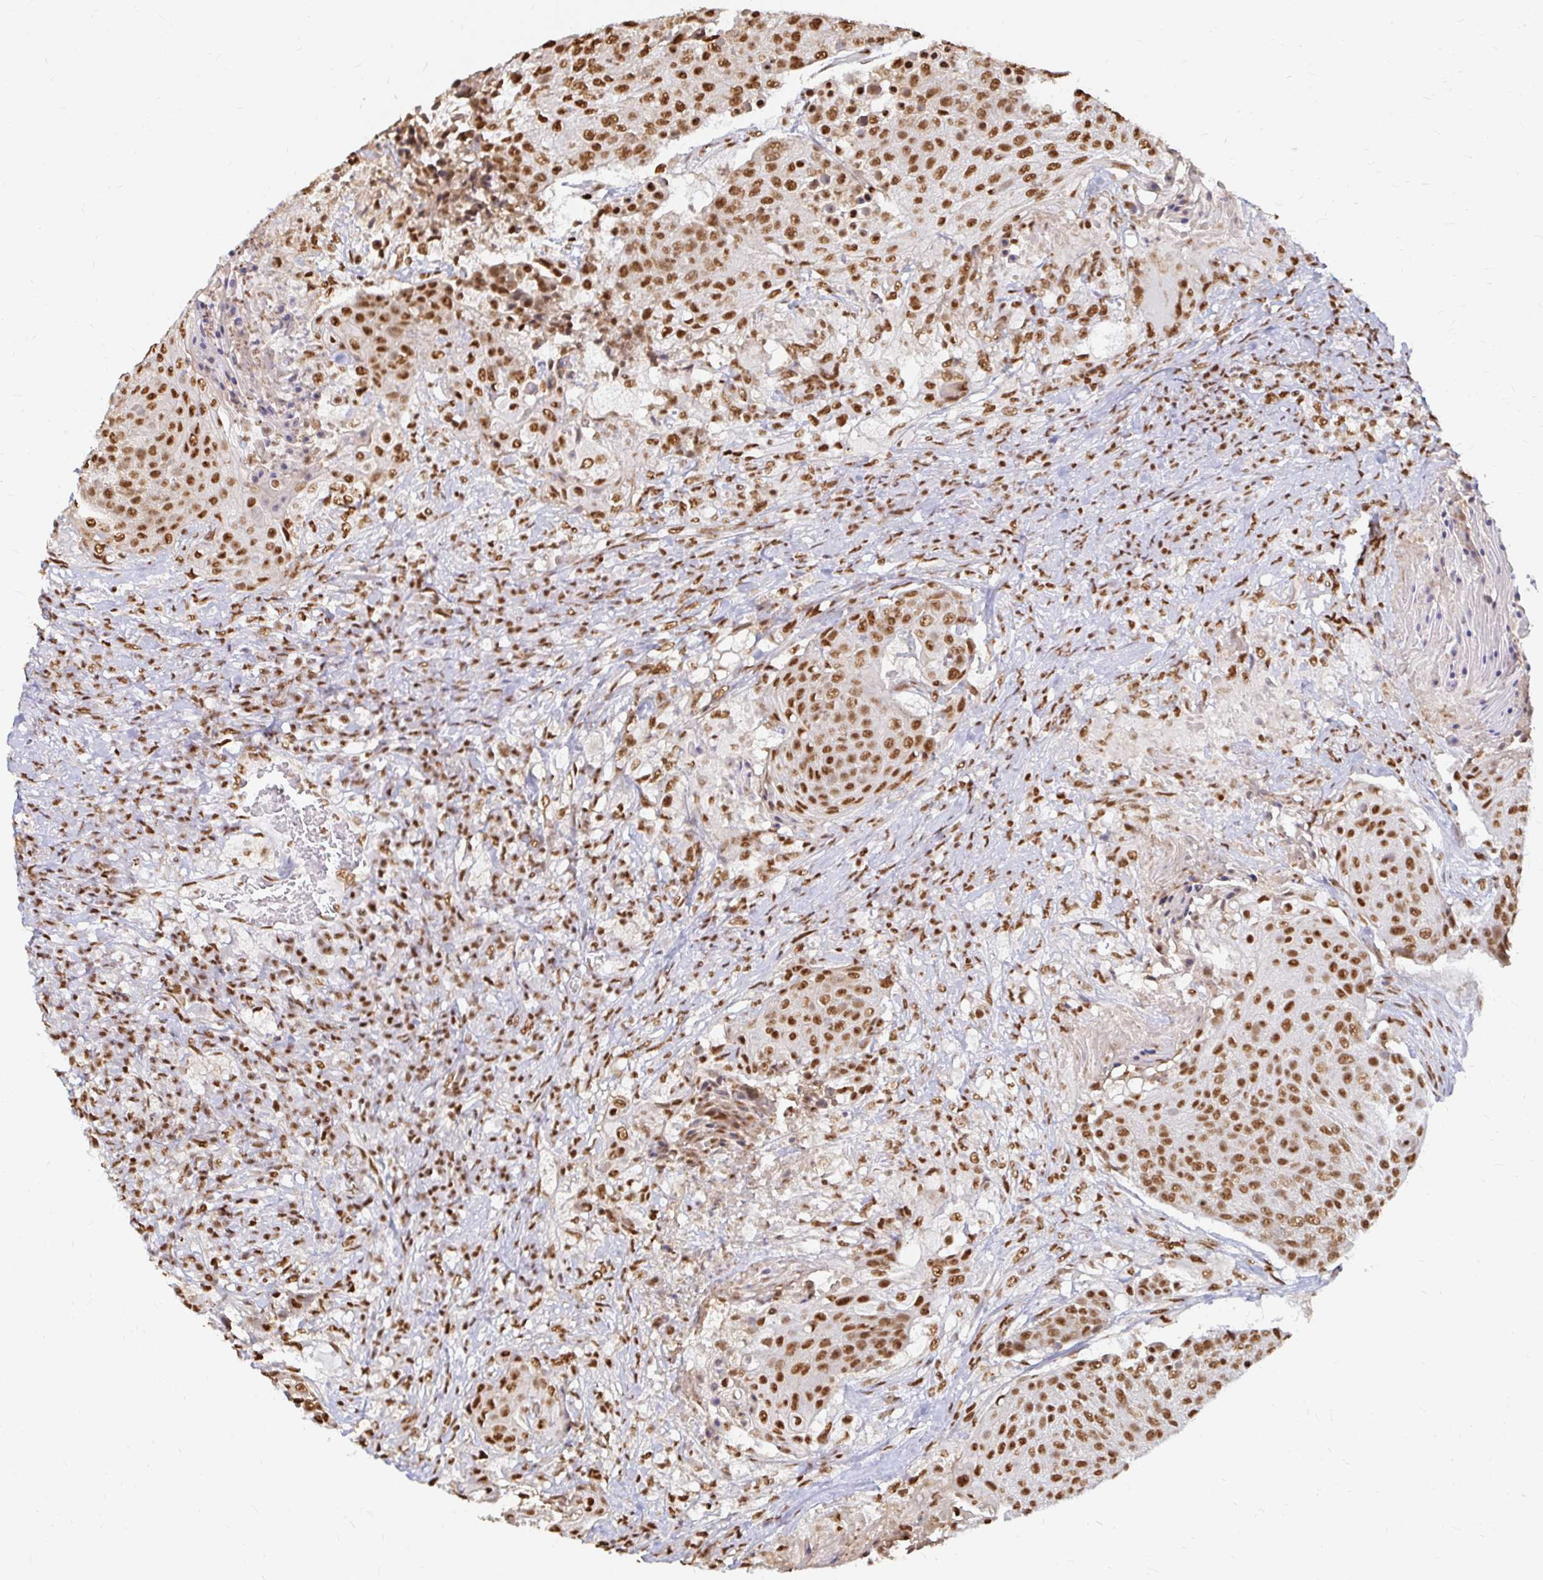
{"staining": {"intensity": "moderate", "quantity": ">75%", "location": "nuclear"}, "tissue": "urothelial cancer", "cell_type": "Tumor cells", "image_type": "cancer", "snomed": [{"axis": "morphology", "description": "Urothelial carcinoma, High grade"}, {"axis": "topography", "description": "Urinary bladder"}], "caption": "This image reveals immunohistochemistry staining of human urothelial cancer, with medium moderate nuclear expression in approximately >75% of tumor cells.", "gene": "HNRNPU", "patient": {"sex": "female", "age": 63}}